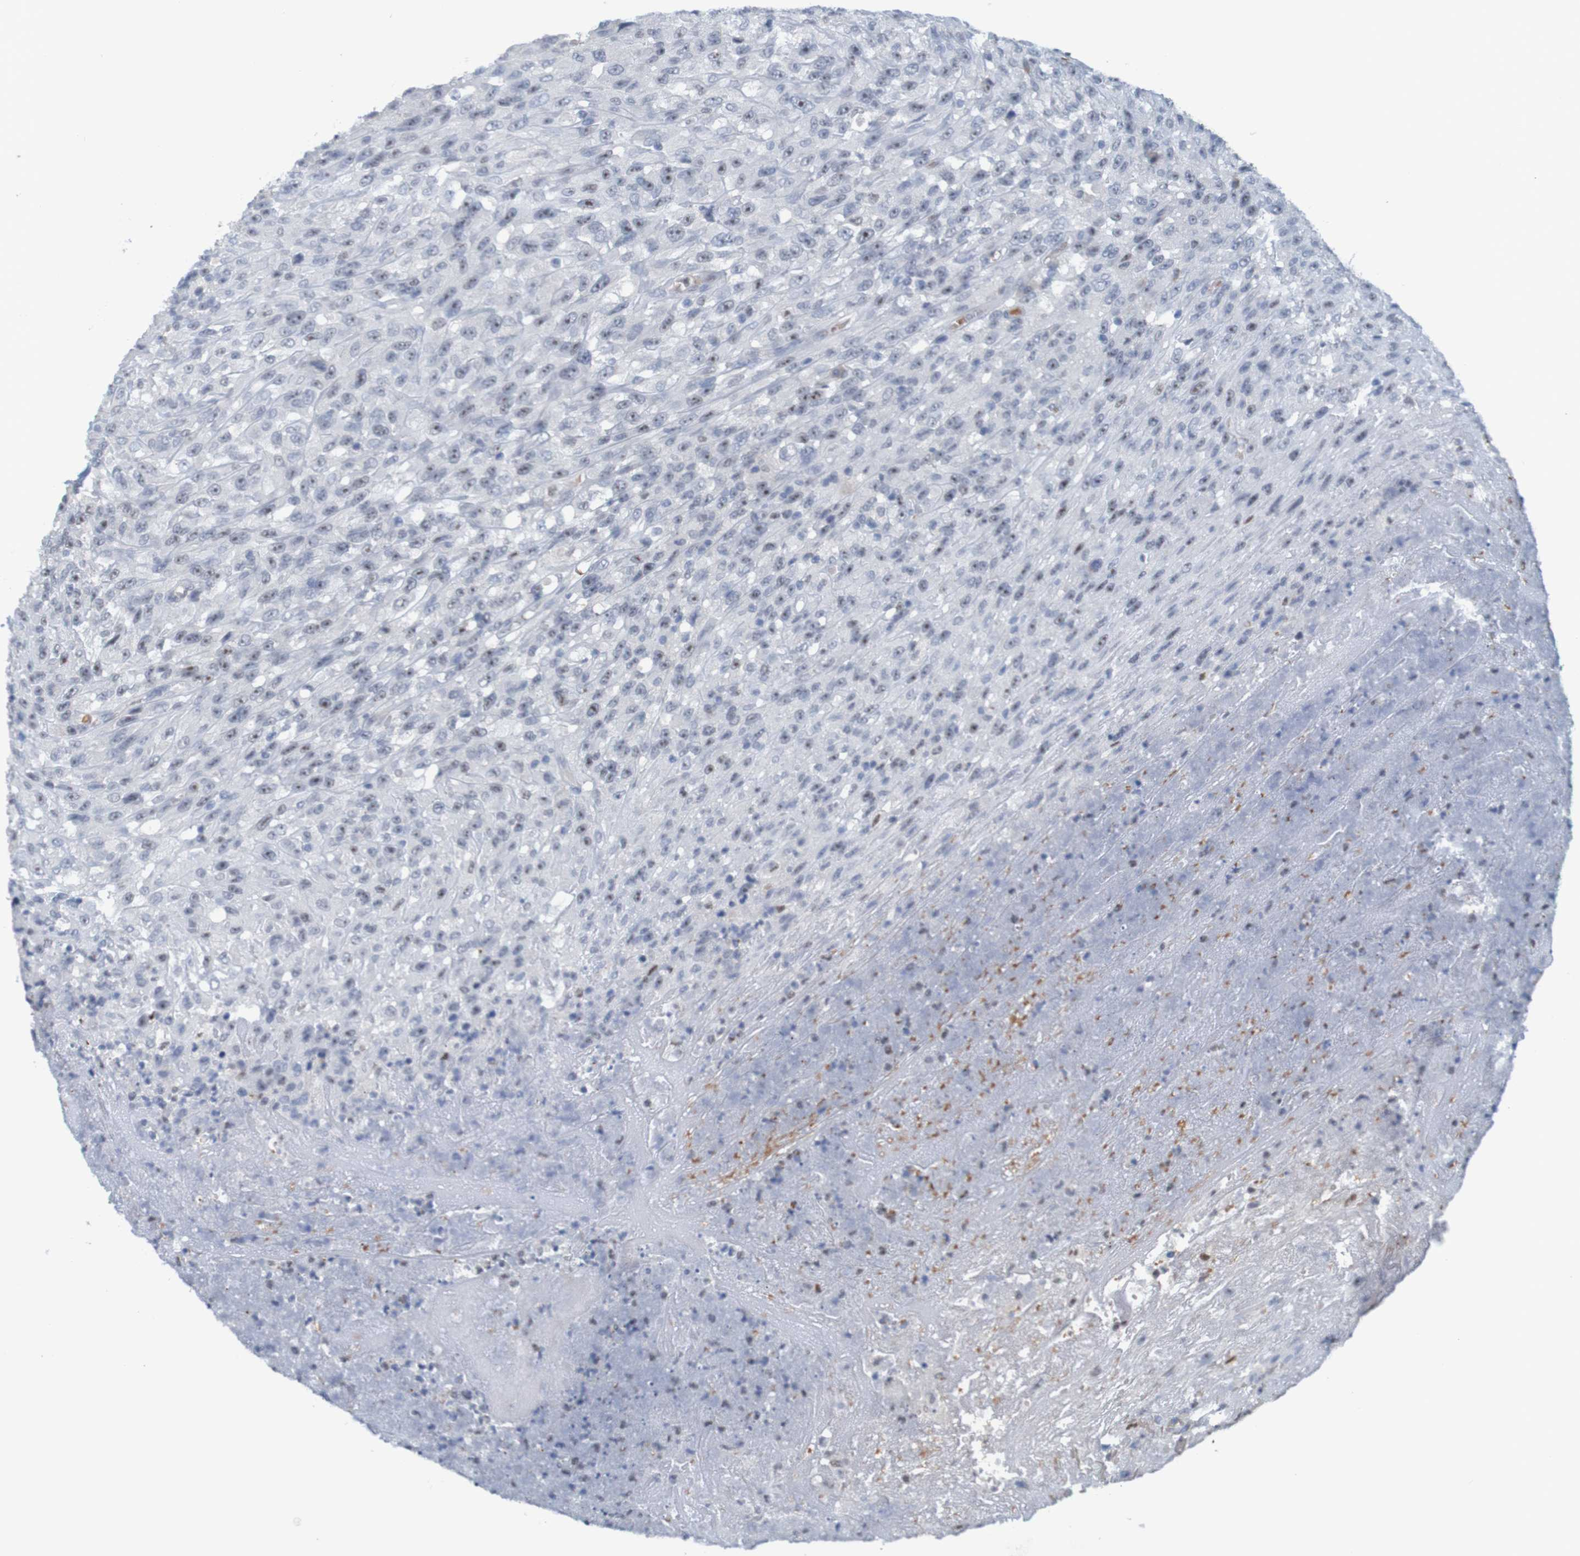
{"staining": {"intensity": "negative", "quantity": "none", "location": "none"}, "tissue": "urothelial cancer", "cell_type": "Tumor cells", "image_type": "cancer", "snomed": [{"axis": "morphology", "description": "Urothelial carcinoma, High grade"}, {"axis": "topography", "description": "Urinary bladder"}], "caption": "High power microscopy image of an IHC histopathology image of high-grade urothelial carcinoma, revealing no significant positivity in tumor cells.", "gene": "USP36", "patient": {"sex": "male", "age": 66}}